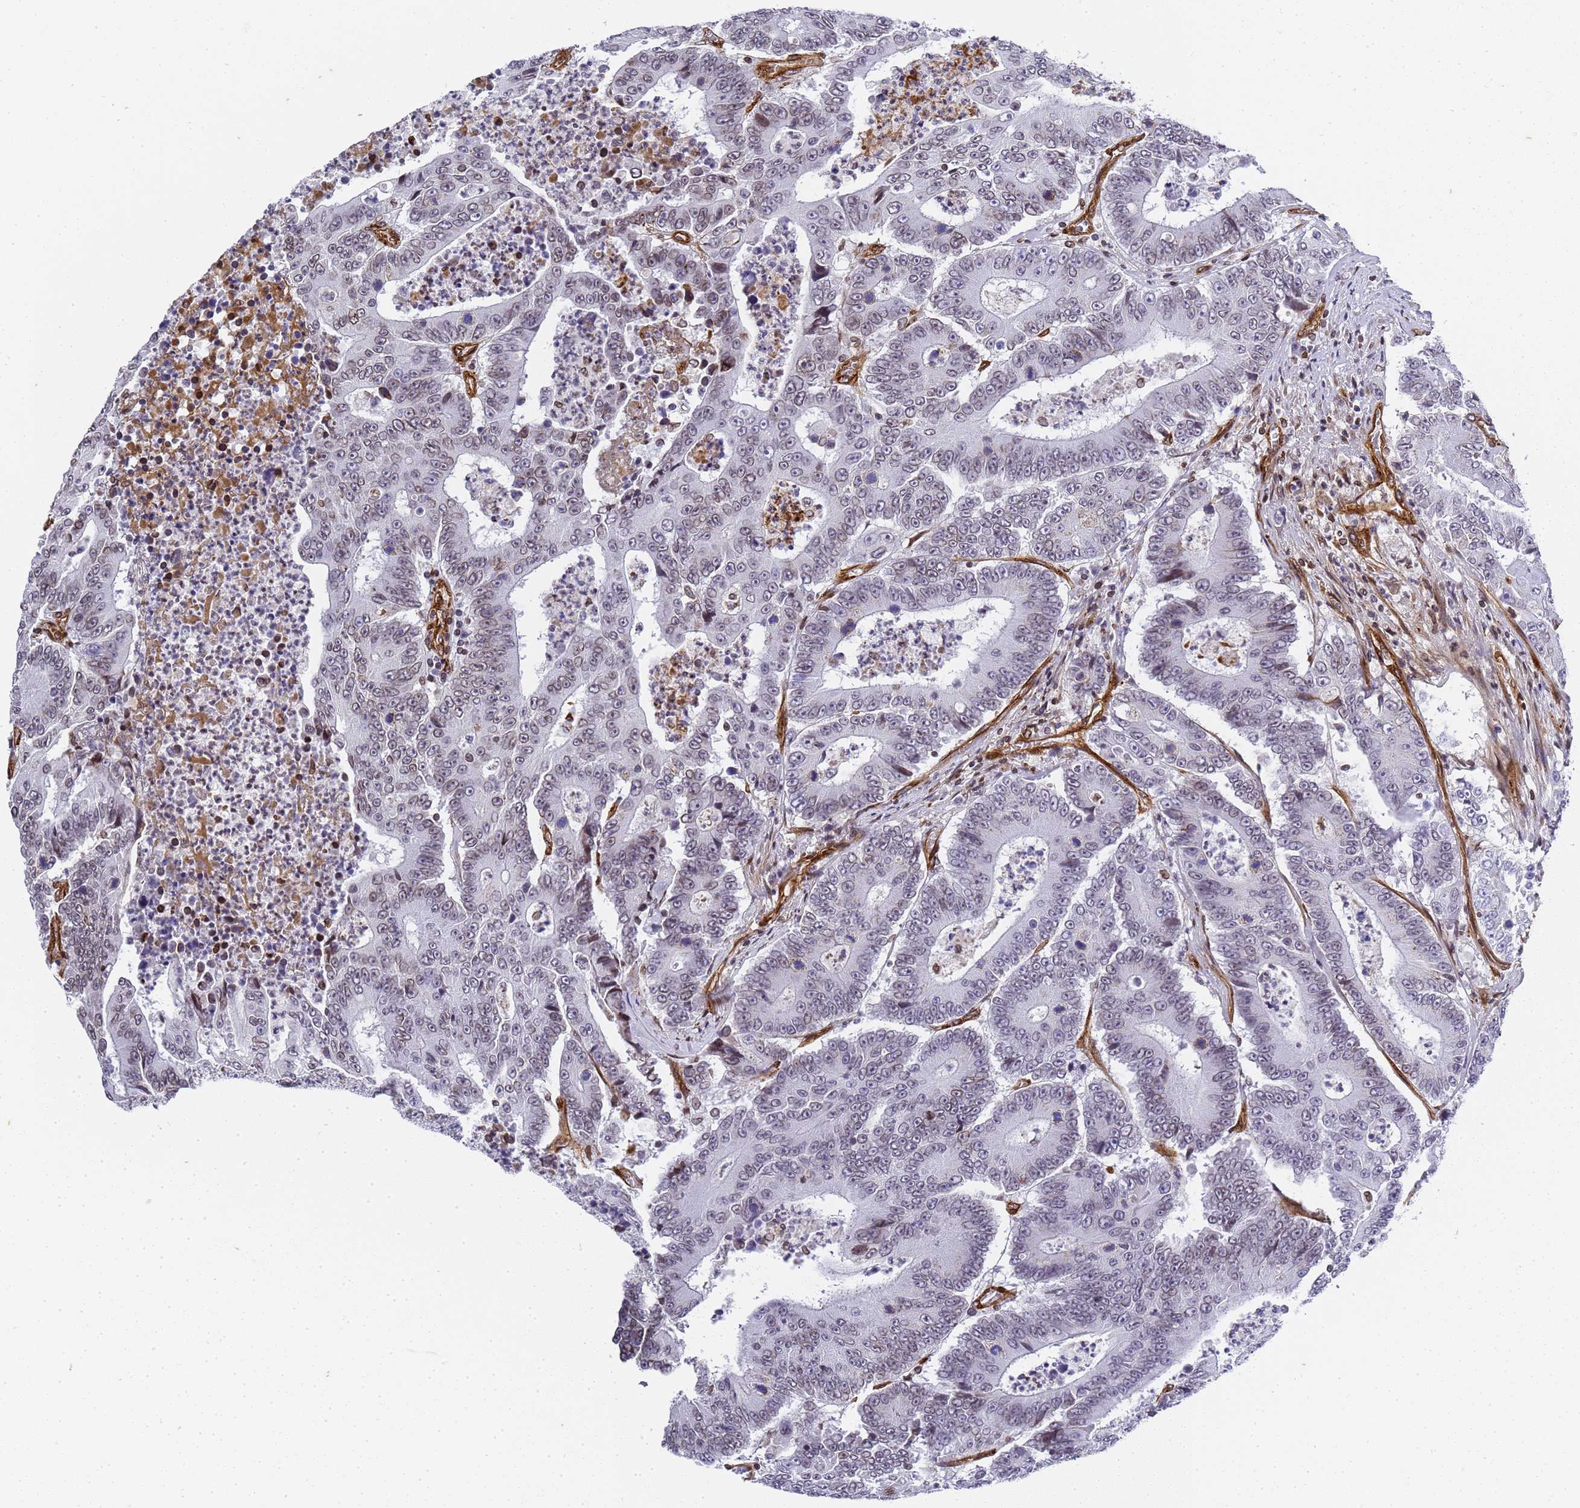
{"staining": {"intensity": "negative", "quantity": "none", "location": "none"}, "tissue": "colorectal cancer", "cell_type": "Tumor cells", "image_type": "cancer", "snomed": [{"axis": "morphology", "description": "Adenocarcinoma, NOS"}, {"axis": "topography", "description": "Colon"}], "caption": "An immunohistochemistry micrograph of adenocarcinoma (colorectal) is shown. There is no staining in tumor cells of adenocarcinoma (colorectal).", "gene": "IGFBP7", "patient": {"sex": "male", "age": 83}}